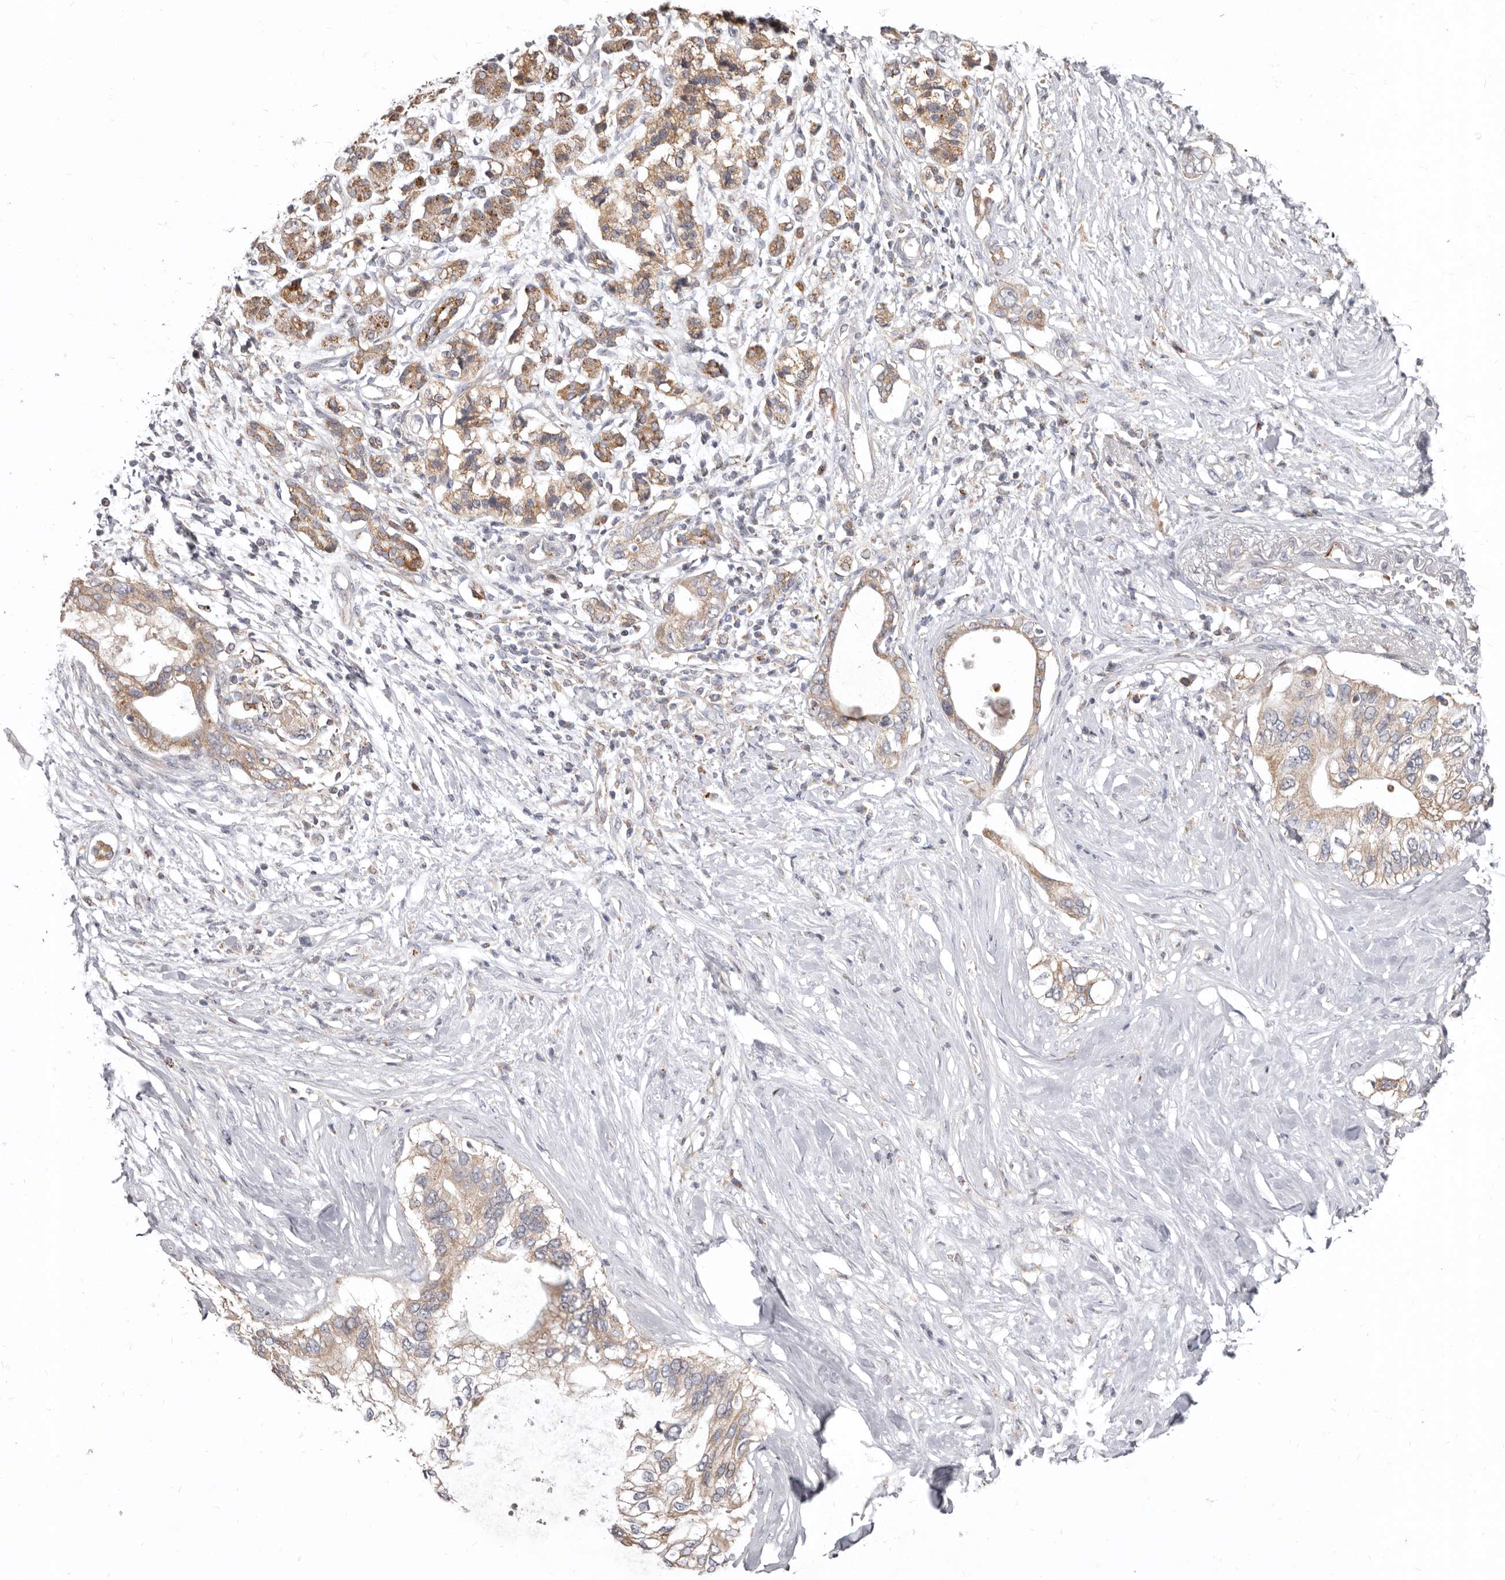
{"staining": {"intensity": "weak", "quantity": ">75%", "location": "cytoplasmic/membranous"}, "tissue": "pancreatic cancer", "cell_type": "Tumor cells", "image_type": "cancer", "snomed": [{"axis": "morphology", "description": "Normal tissue, NOS"}, {"axis": "morphology", "description": "Adenocarcinoma, NOS"}, {"axis": "topography", "description": "Pancreas"}, {"axis": "topography", "description": "Peripheral nerve tissue"}], "caption": "Pancreatic cancer (adenocarcinoma) tissue displays weak cytoplasmic/membranous staining in about >75% of tumor cells", "gene": "SMC4", "patient": {"sex": "male", "age": 59}}